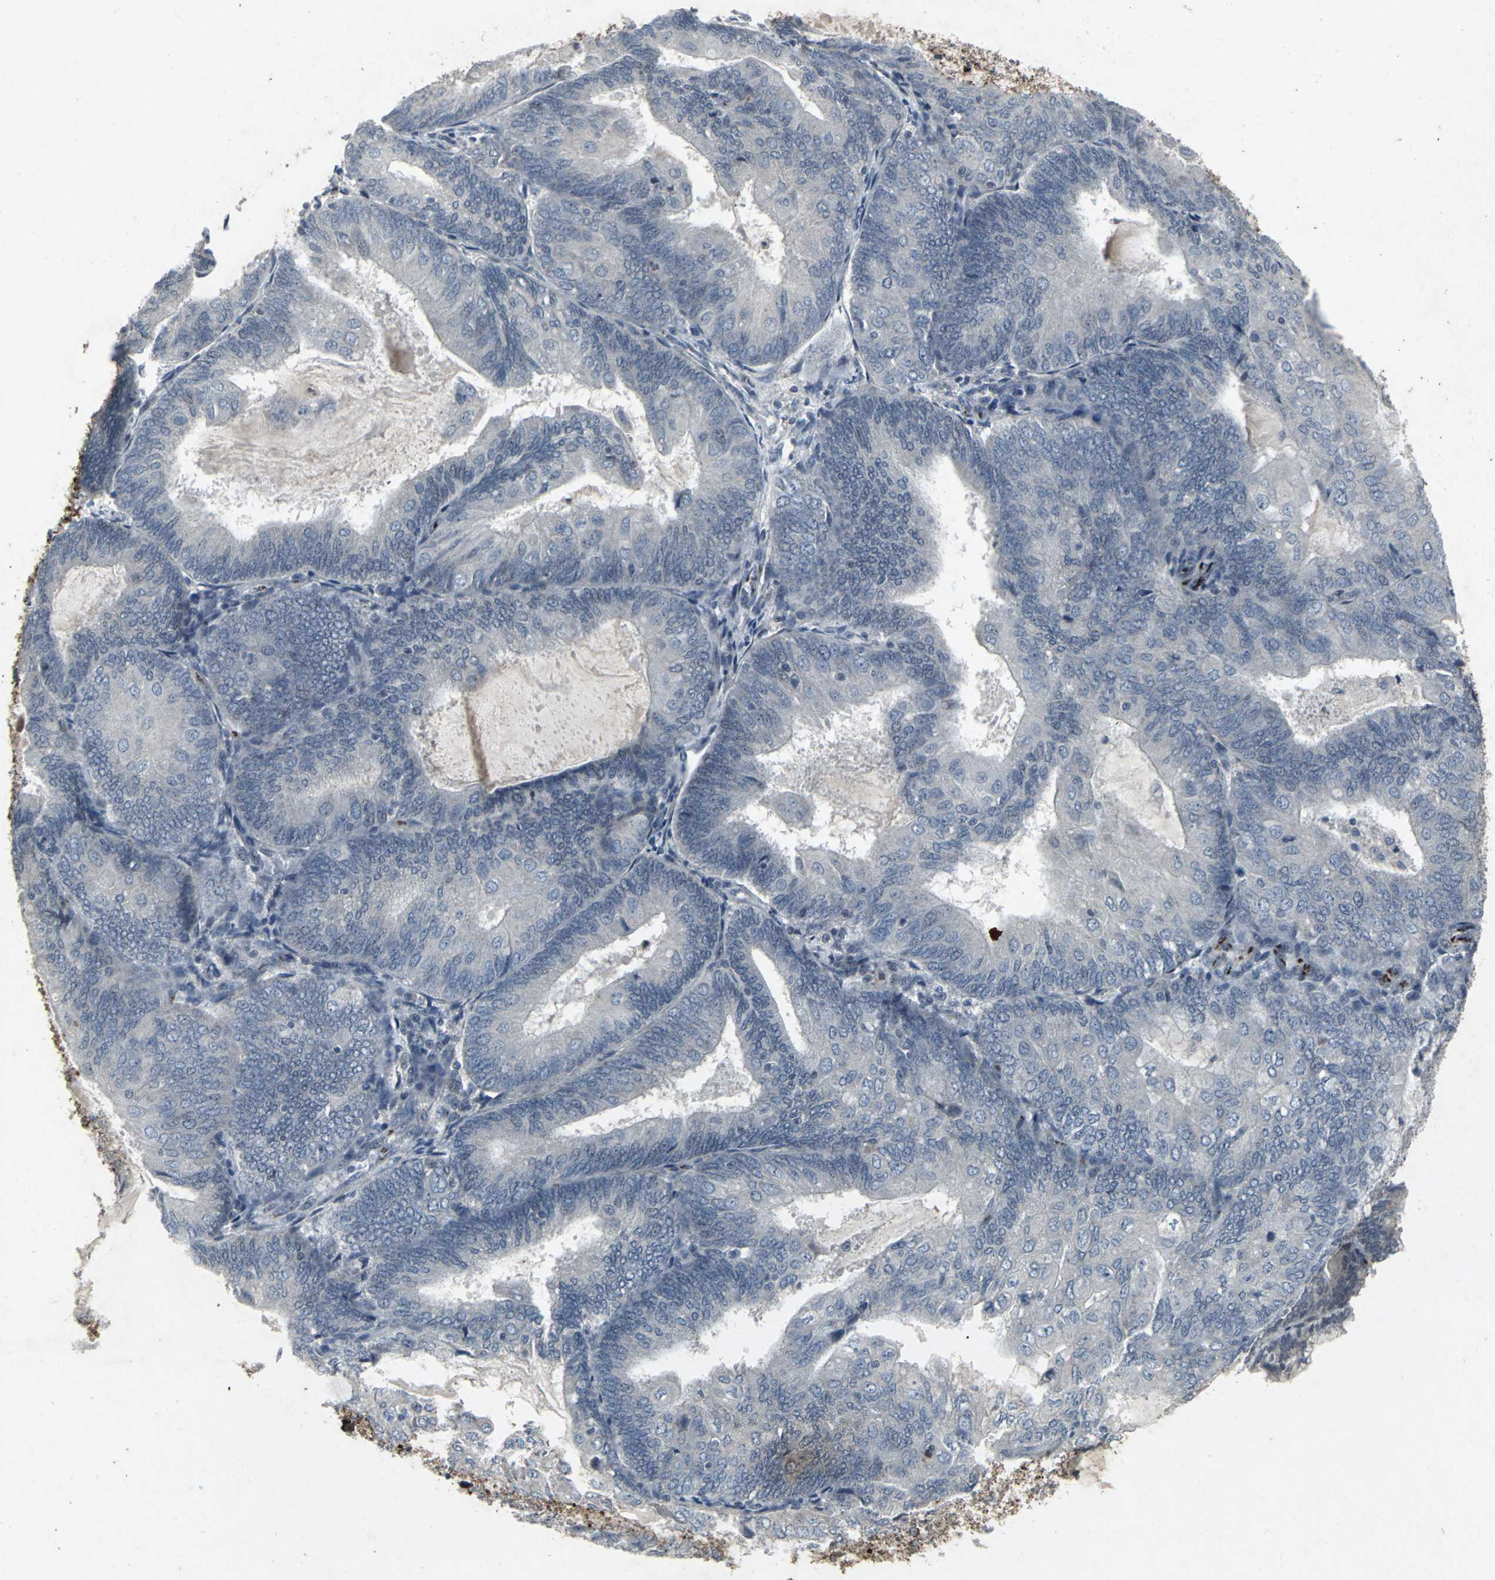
{"staining": {"intensity": "negative", "quantity": "none", "location": "none"}, "tissue": "endometrial cancer", "cell_type": "Tumor cells", "image_type": "cancer", "snomed": [{"axis": "morphology", "description": "Adenocarcinoma, NOS"}, {"axis": "topography", "description": "Endometrium"}], "caption": "This is an immunohistochemistry histopathology image of adenocarcinoma (endometrial). There is no expression in tumor cells.", "gene": "BMP4", "patient": {"sex": "female", "age": 81}}